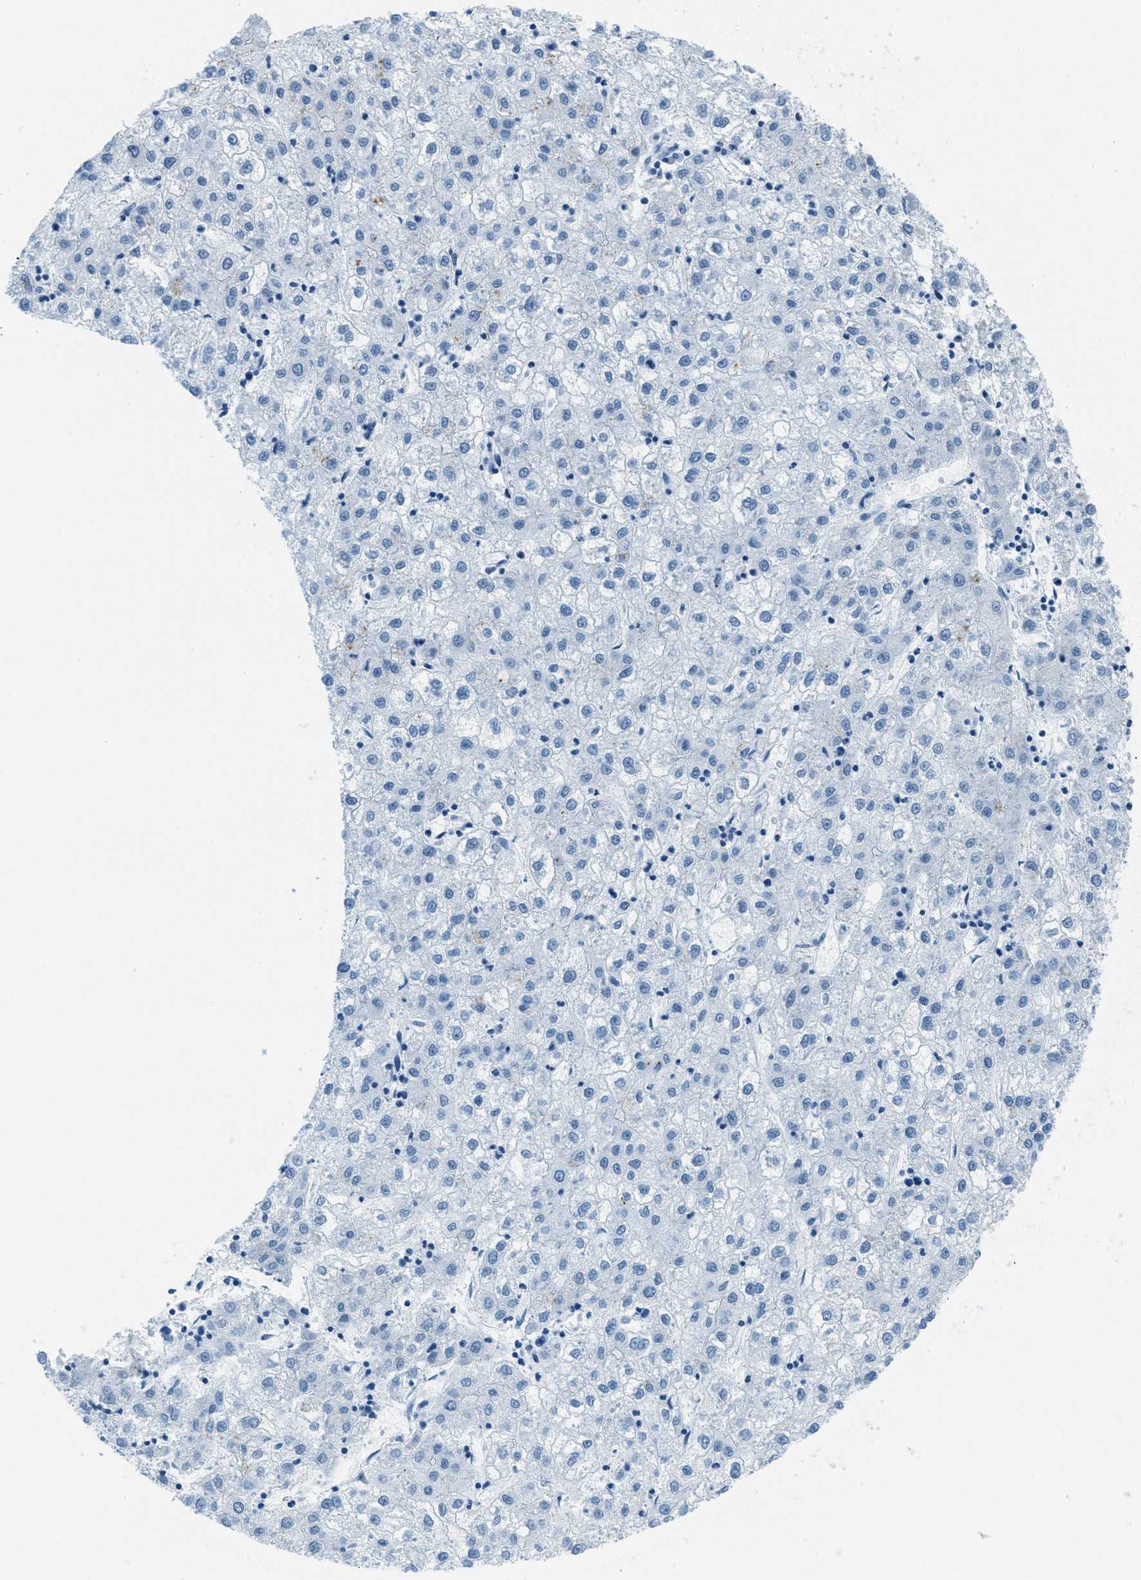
{"staining": {"intensity": "negative", "quantity": "none", "location": "none"}, "tissue": "liver cancer", "cell_type": "Tumor cells", "image_type": "cancer", "snomed": [{"axis": "morphology", "description": "Carcinoma, Hepatocellular, NOS"}, {"axis": "topography", "description": "Liver"}], "caption": "Human liver cancer stained for a protein using immunohistochemistry (IHC) demonstrates no positivity in tumor cells.", "gene": "PLA2G2A", "patient": {"sex": "male", "age": 72}}